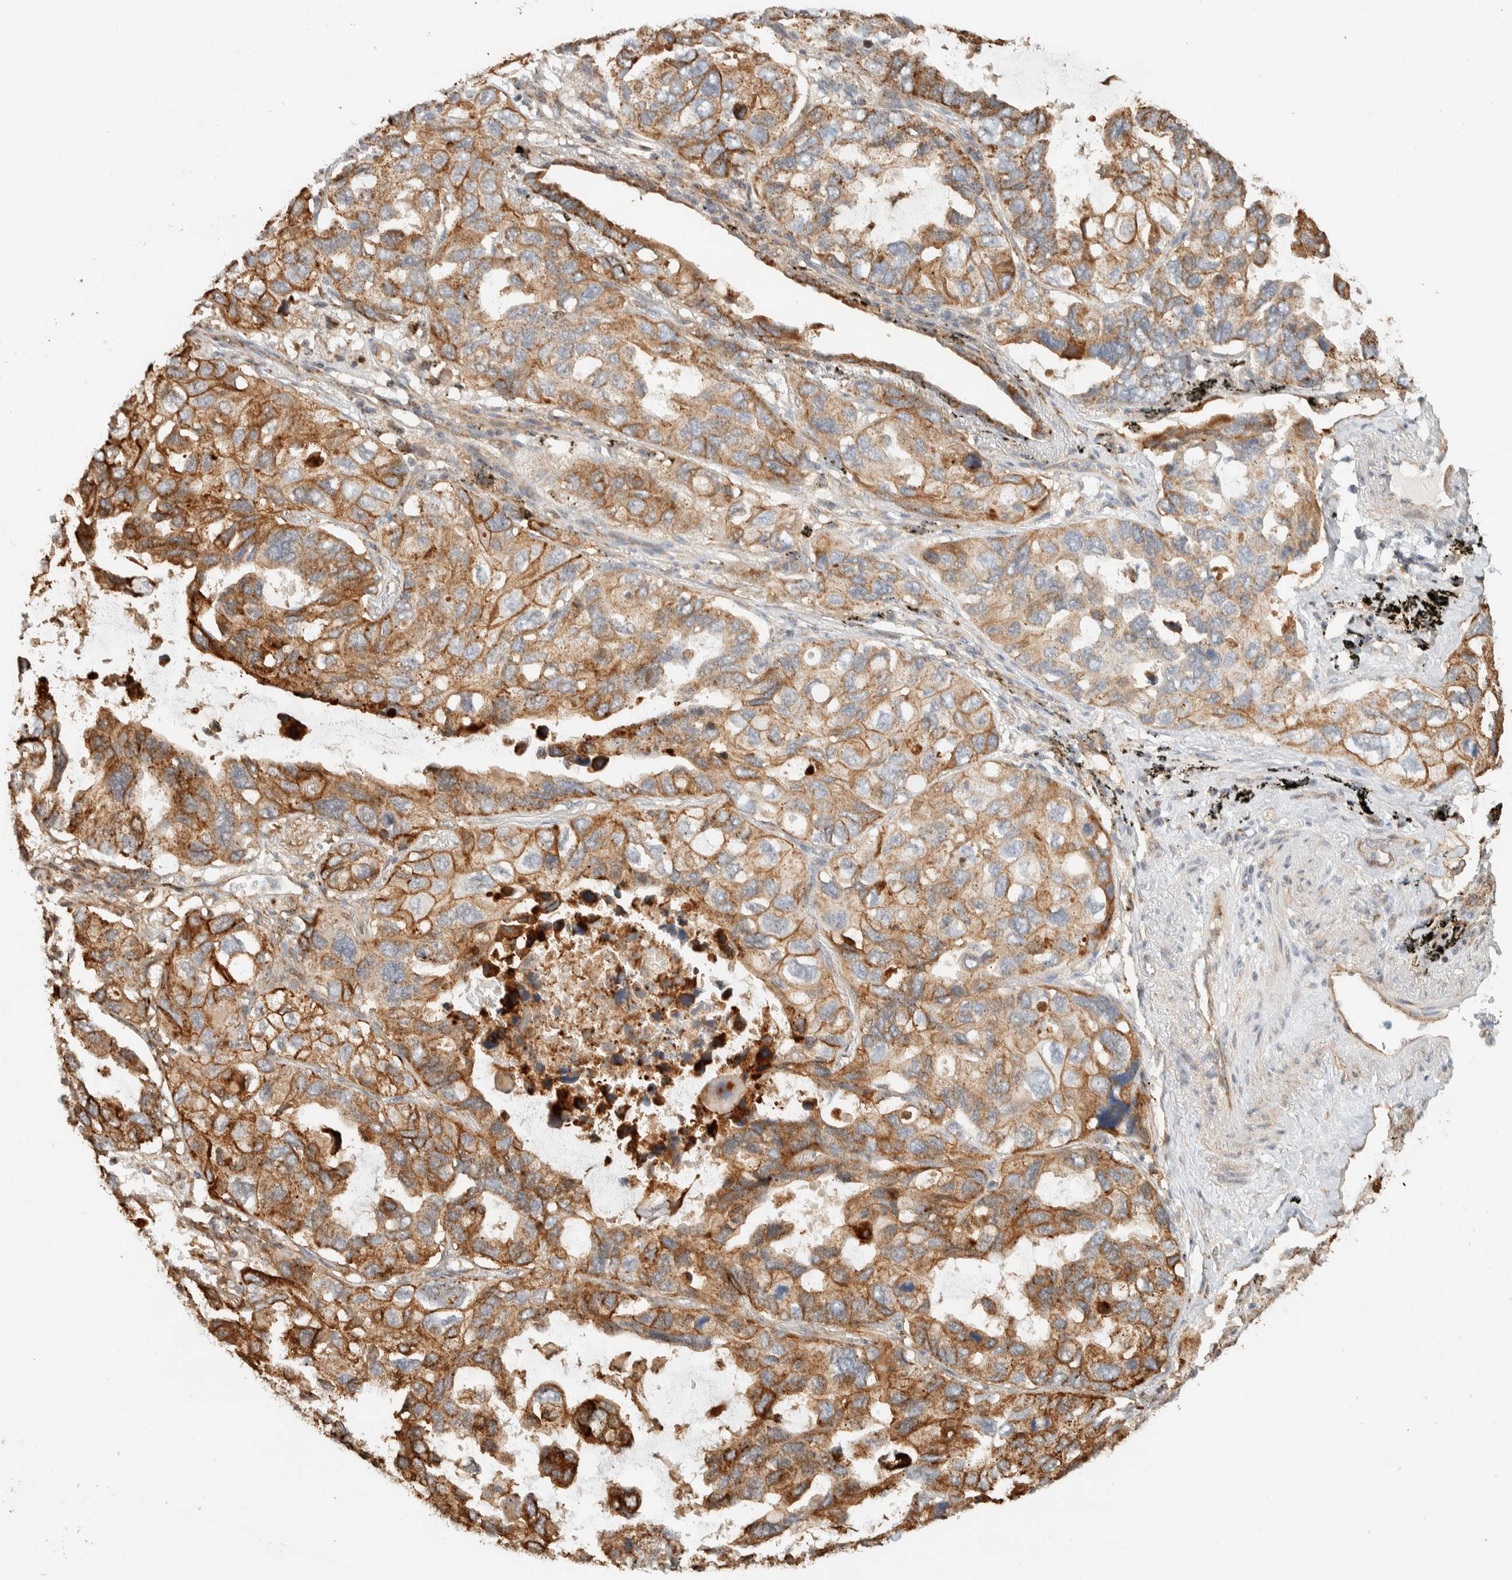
{"staining": {"intensity": "moderate", "quantity": ">75%", "location": "cytoplasmic/membranous"}, "tissue": "lung cancer", "cell_type": "Tumor cells", "image_type": "cancer", "snomed": [{"axis": "morphology", "description": "Squamous cell carcinoma, NOS"}, {"axis": "topography", "description": "Lung"}], "caption": "A micrograph showing moderate cytoplasmic/membranous staining in approximately >75% of tumor cells in squamous cell carcinoma (lung), as visualized by brown immunohistochemical staining.", "gene": "KIF9", "patient": {"sex": "female", "age": 73}}